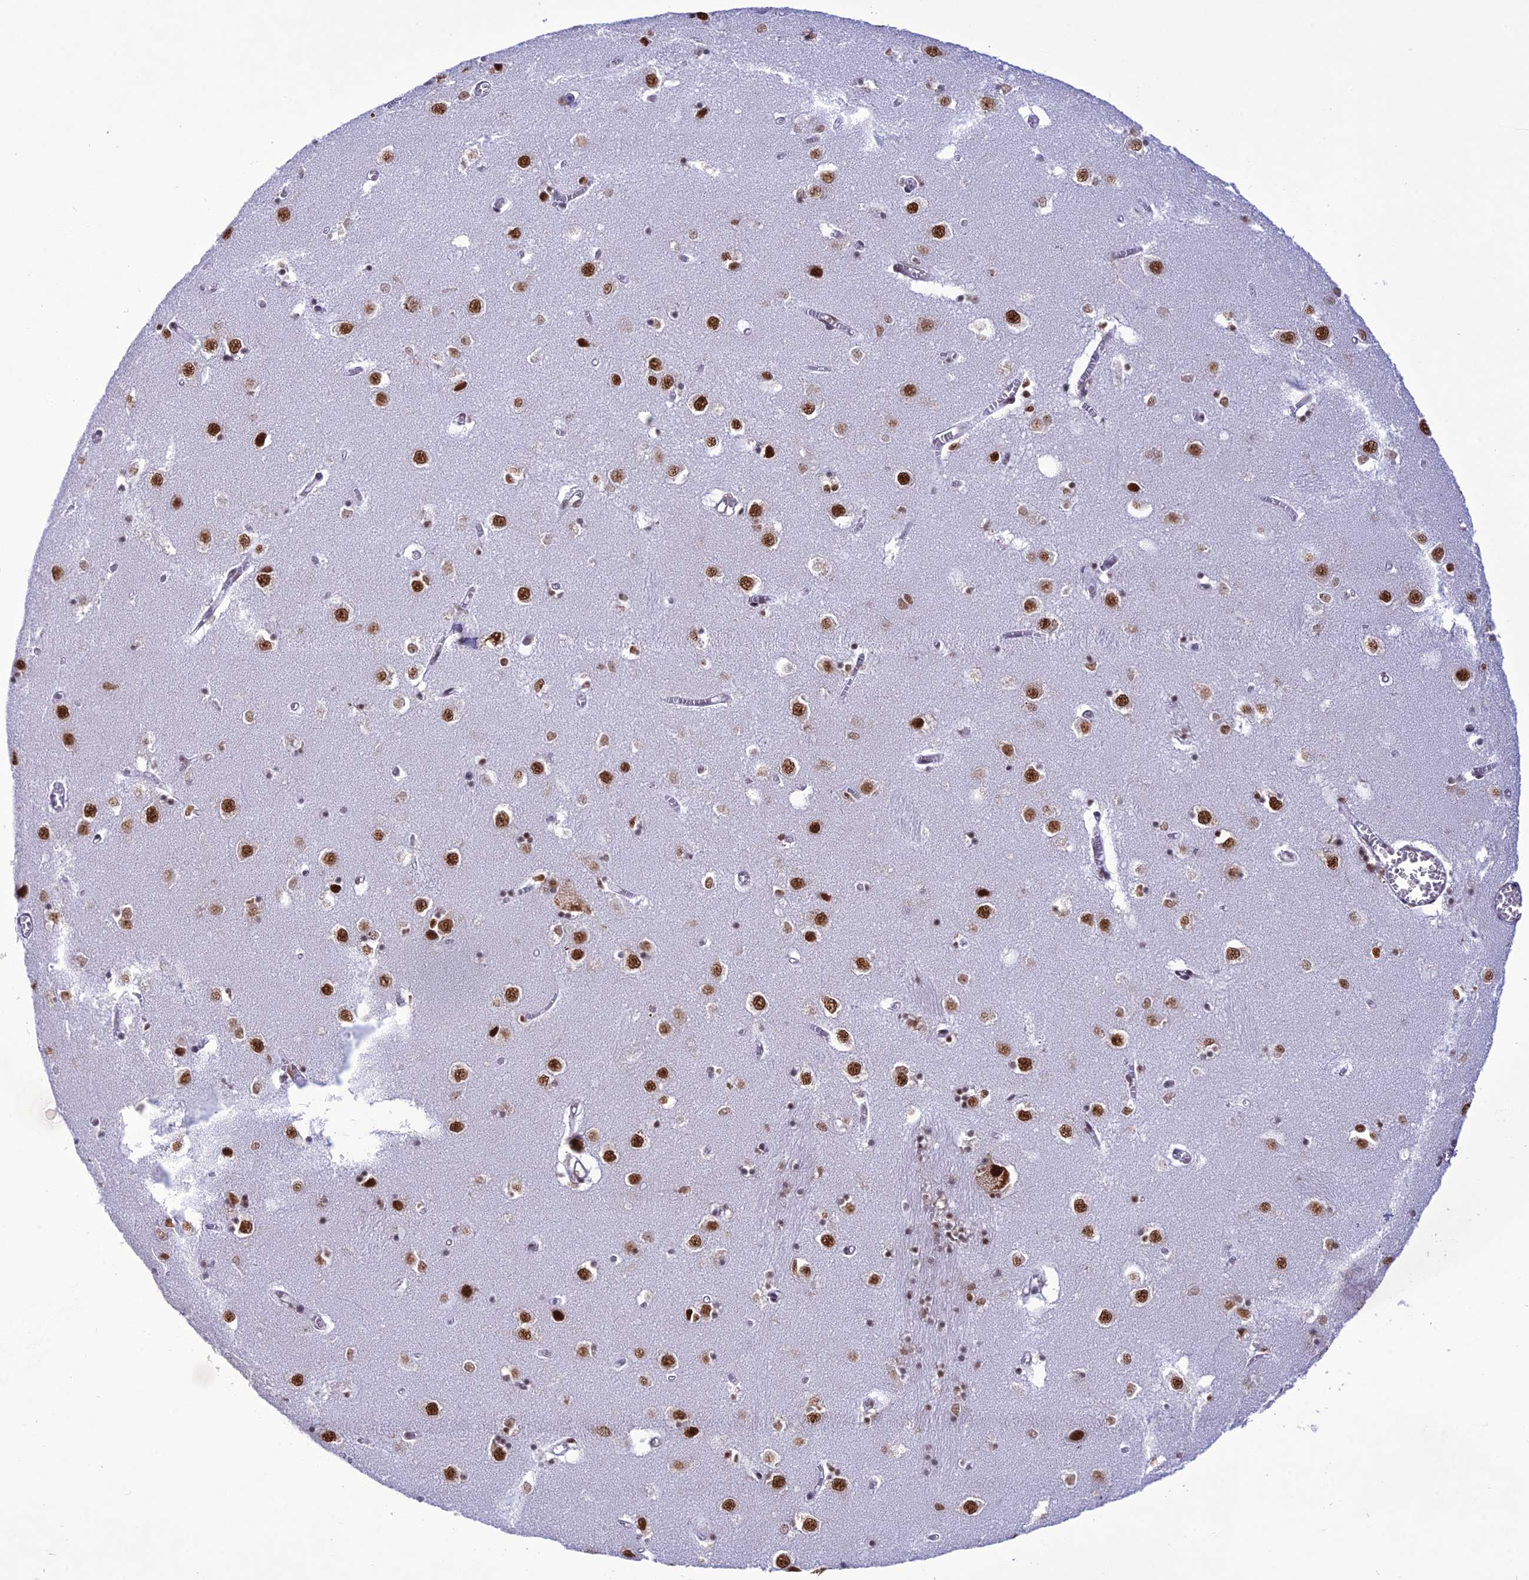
{"staining": {"intensity": "moderate", "quantity": ">75%", "location": "nuclear"}, "tissue": "caudate", "cell_type": "Glial cells", "image_type": "normal", "snomed": [{"axis": "morphology", "description": "Normal tissue, NOS"}, {"axis": "topography", "description": "Lateral ventricle wall"}], "caption": "Brown immunohistochemical staining in unremarkable caudate reveals moderate nuclear expression in approximately >75% of glial cells. Using DAB (3,3'-diaminobenzidine) (brown) and hematoxylin (blue) stains, captured at high magnification using brightfield microscopy.", "gene": "DDX1", "patient": {"sex": "male", "age": 70}}